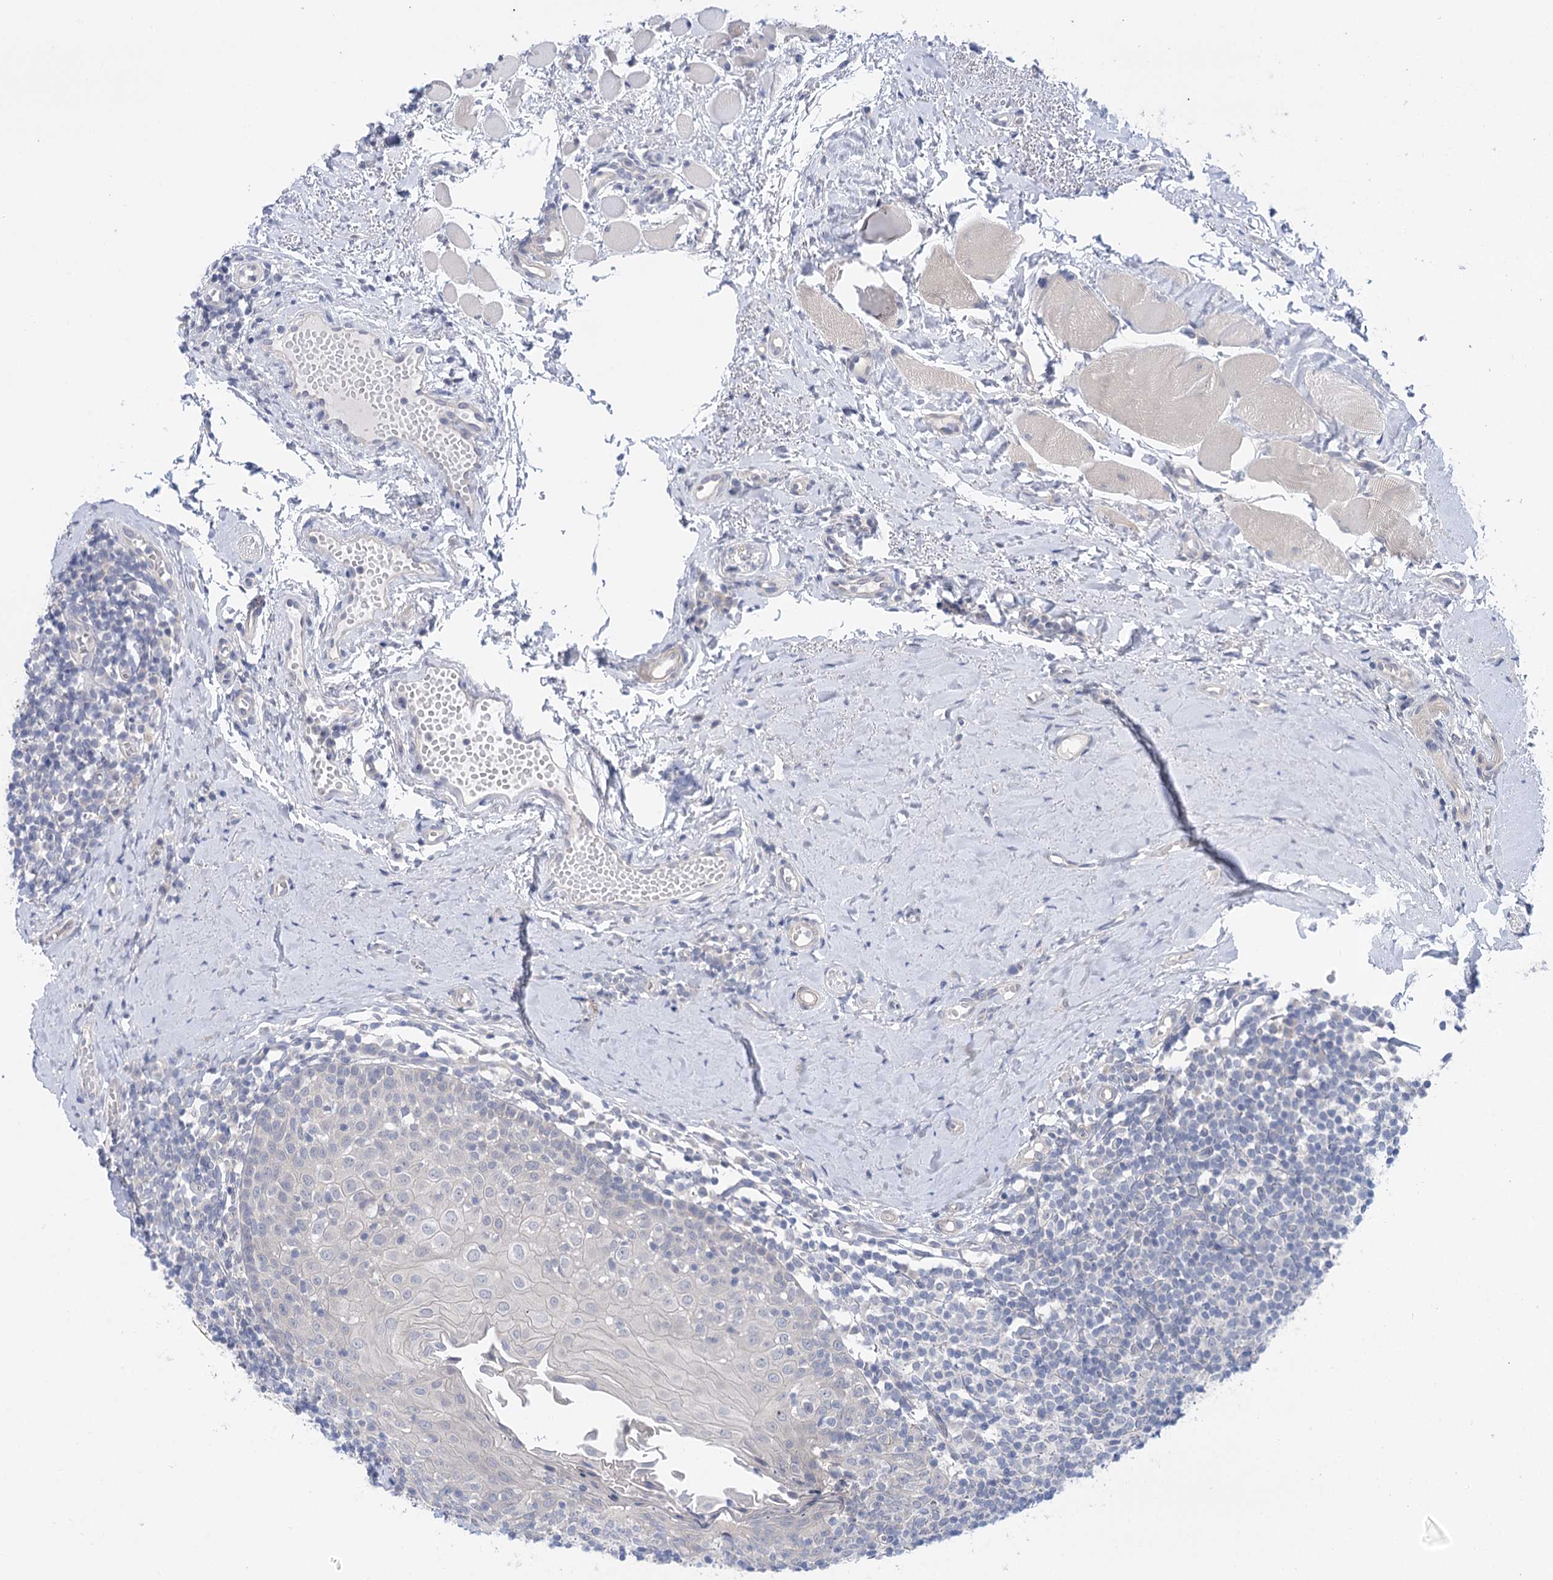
{"staining": {"intensity": "negative", "quantity": "none", "location": "none"}, "tissue": "tonsil", "cell_type": "Germinal center cells", "image_type": "normal", "snomed": [{"axis": "morphology", "description": "Normal tissue, NOS"}, {"axis": "topography", "description": "Tonsil"}], "caption": "This is an immunohistochemistry micrograph of benign tonsil. There is no staining in germinal center cells.", "gene": "LALBA", "patient": {"sex": "female", "age": 19}}